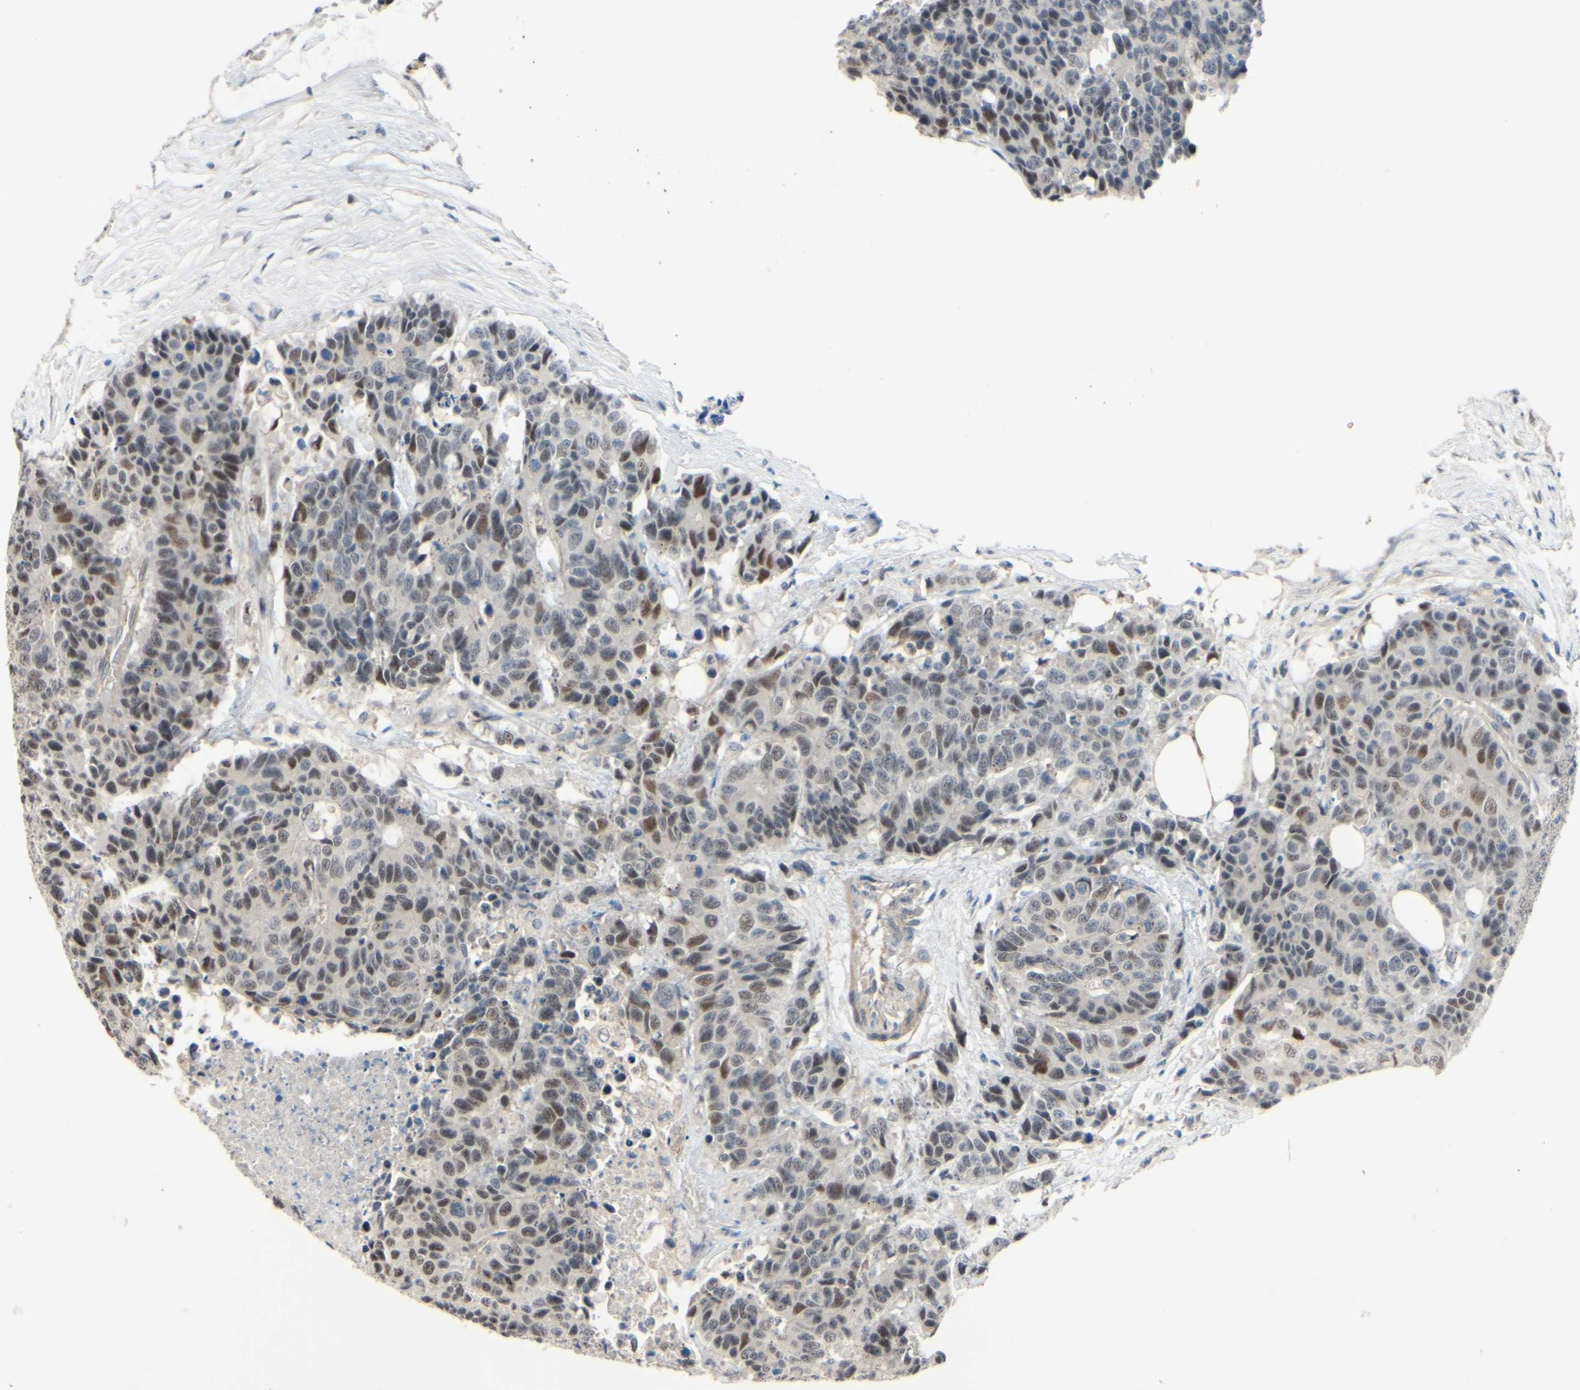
{"staining": {"intensity": "weak", "quantity": "<25%", "location": "nuclear"}, "tissue": "colorectal cancer", "cell_type": "Tumor cells", "image_type": "cancer", "snomed": [{"axis": "morphology", "description": "Adenocarcinoma, NOS"}, {"axis": "topography", "description": "Colon"}], "caption": "Colorectal cancer (adenocarcinoma) was stained to show a protein in brown. There is no significant staining in tumor cells. Brightfield microscopy of IHC stained with DAB (3,3'-diaminobenzidine) (brown) and hematoxylin (blue), captured at high magnification.", "gene": "LHX9", "patient": {"sex": "female", "age": 86}}